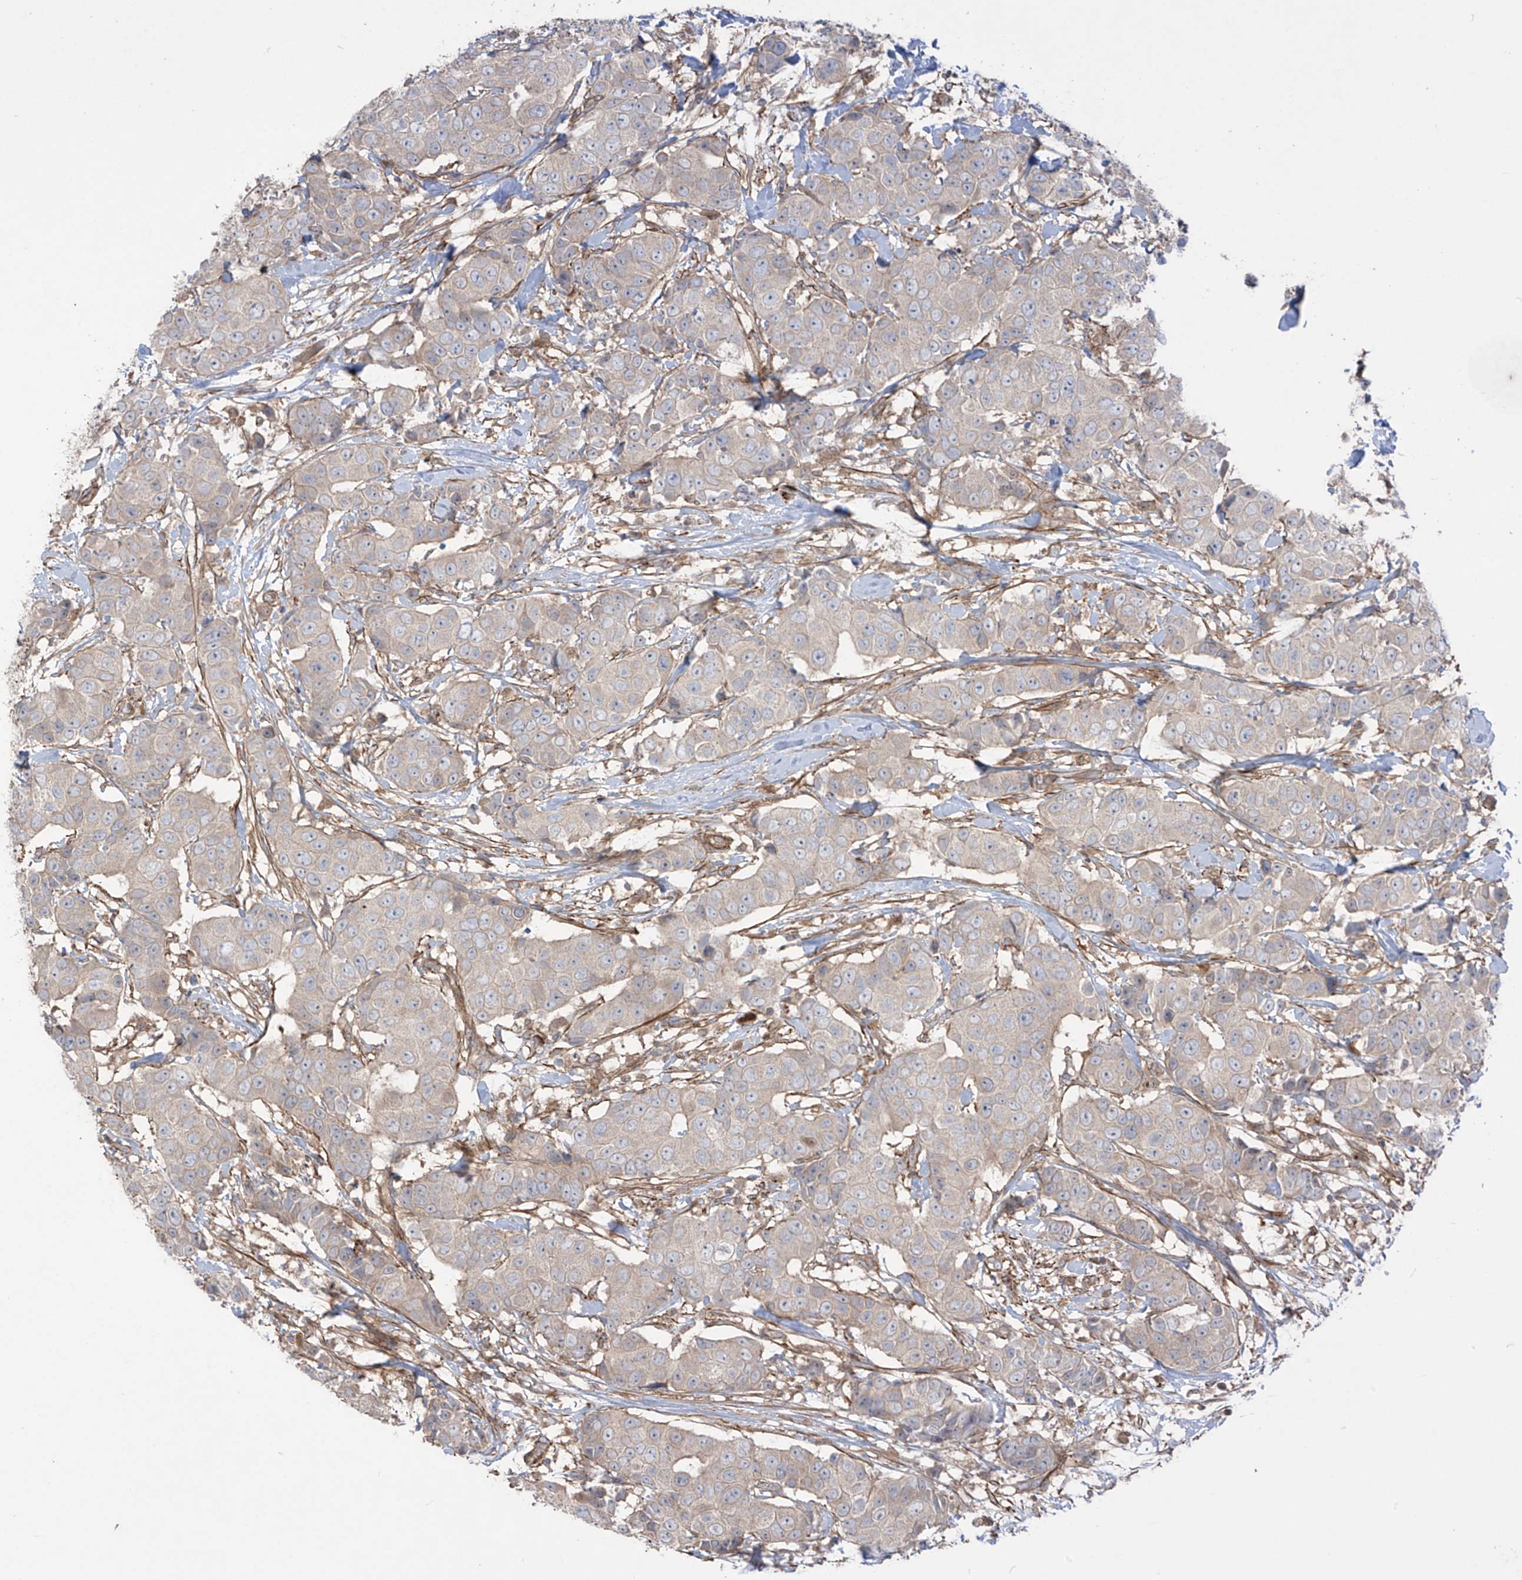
{"staining": {"intensity": "negative", "quantity": "none", "location": "none"}, "tissue": "breast cancer", "cell_type": "Tumor cells", "image_type": "cancer", "snomed": [{"axis": "morphology", "description": "Normal tissue, NOS"}, {"axis": "morphology", "description": "Duct carcinoma"}, {"axis": "topography", "description": "Breast"}], "caption": "Histopathology image shows no significant protein expression in tumor cells of breast intraductal carcinoma. Brightfield microscopy of IHC stained with DAB (3,3'-diaminobenzidine) (brown) and hematoxylin (blue), captured at high magnification.", "gene": "TRMU", "patient": {"sex": "female", "age": 39}}